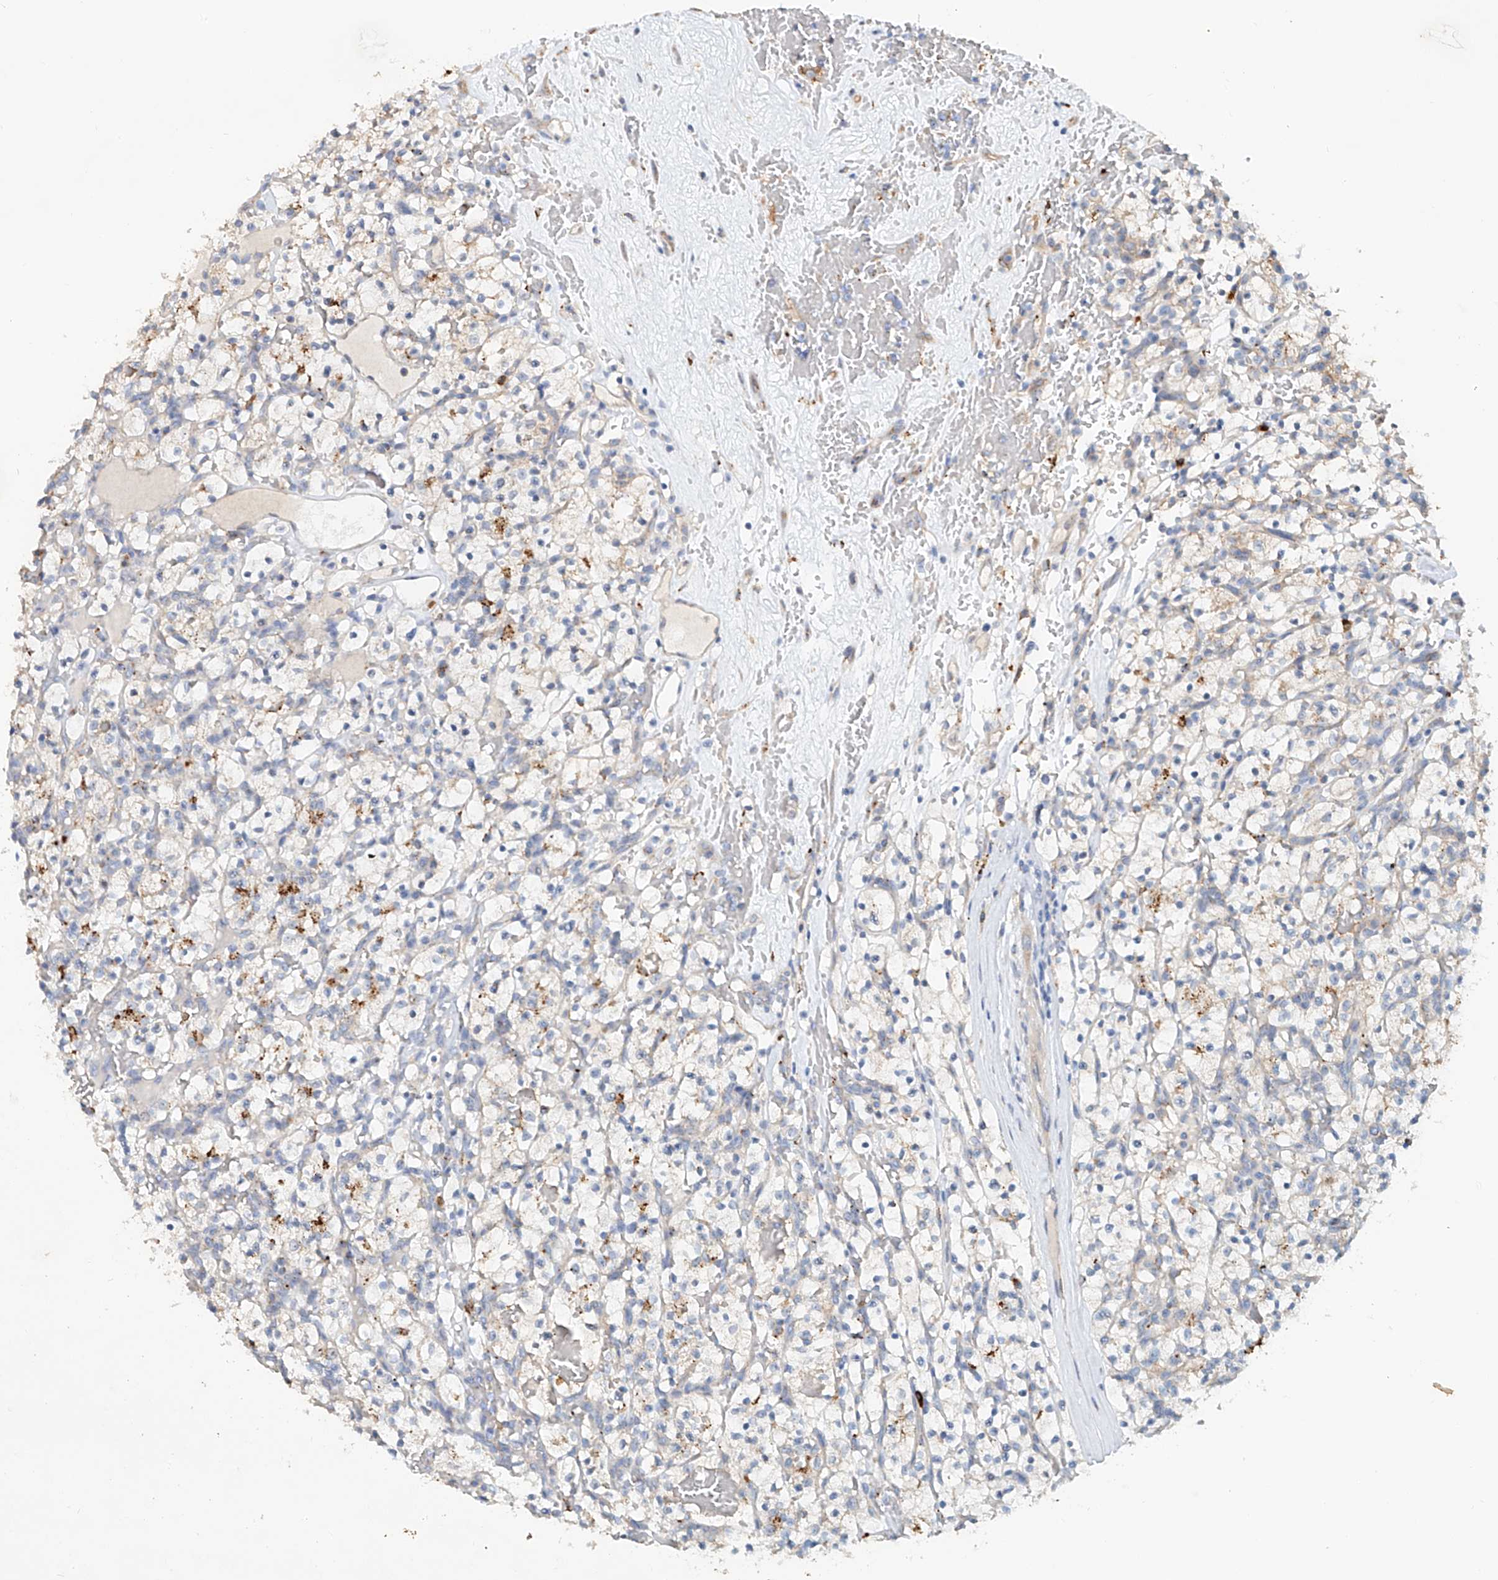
{"staining": {"intensity": "moderate", "quantity": "<25%", "location": "cytoplasmic/membranous"}, "tissue": "renal cancer", "cell_type": "Tumor cells", "image_type": "cancer", "snomed": [{"axis": "morphology", "description": "Adenocarcinoma, NOS"}, {"axis": "topography", "description": "Kidney"}], "caption": "Protein expression by immunohistochemistry (IHC) demonstrates moderate cytoplasmic/membranous positivity in about <25% of tumor cells in adenocarcinoma (renal).", "gene": "TRIM47", "patient": {"sex": "female", "age": 57}}